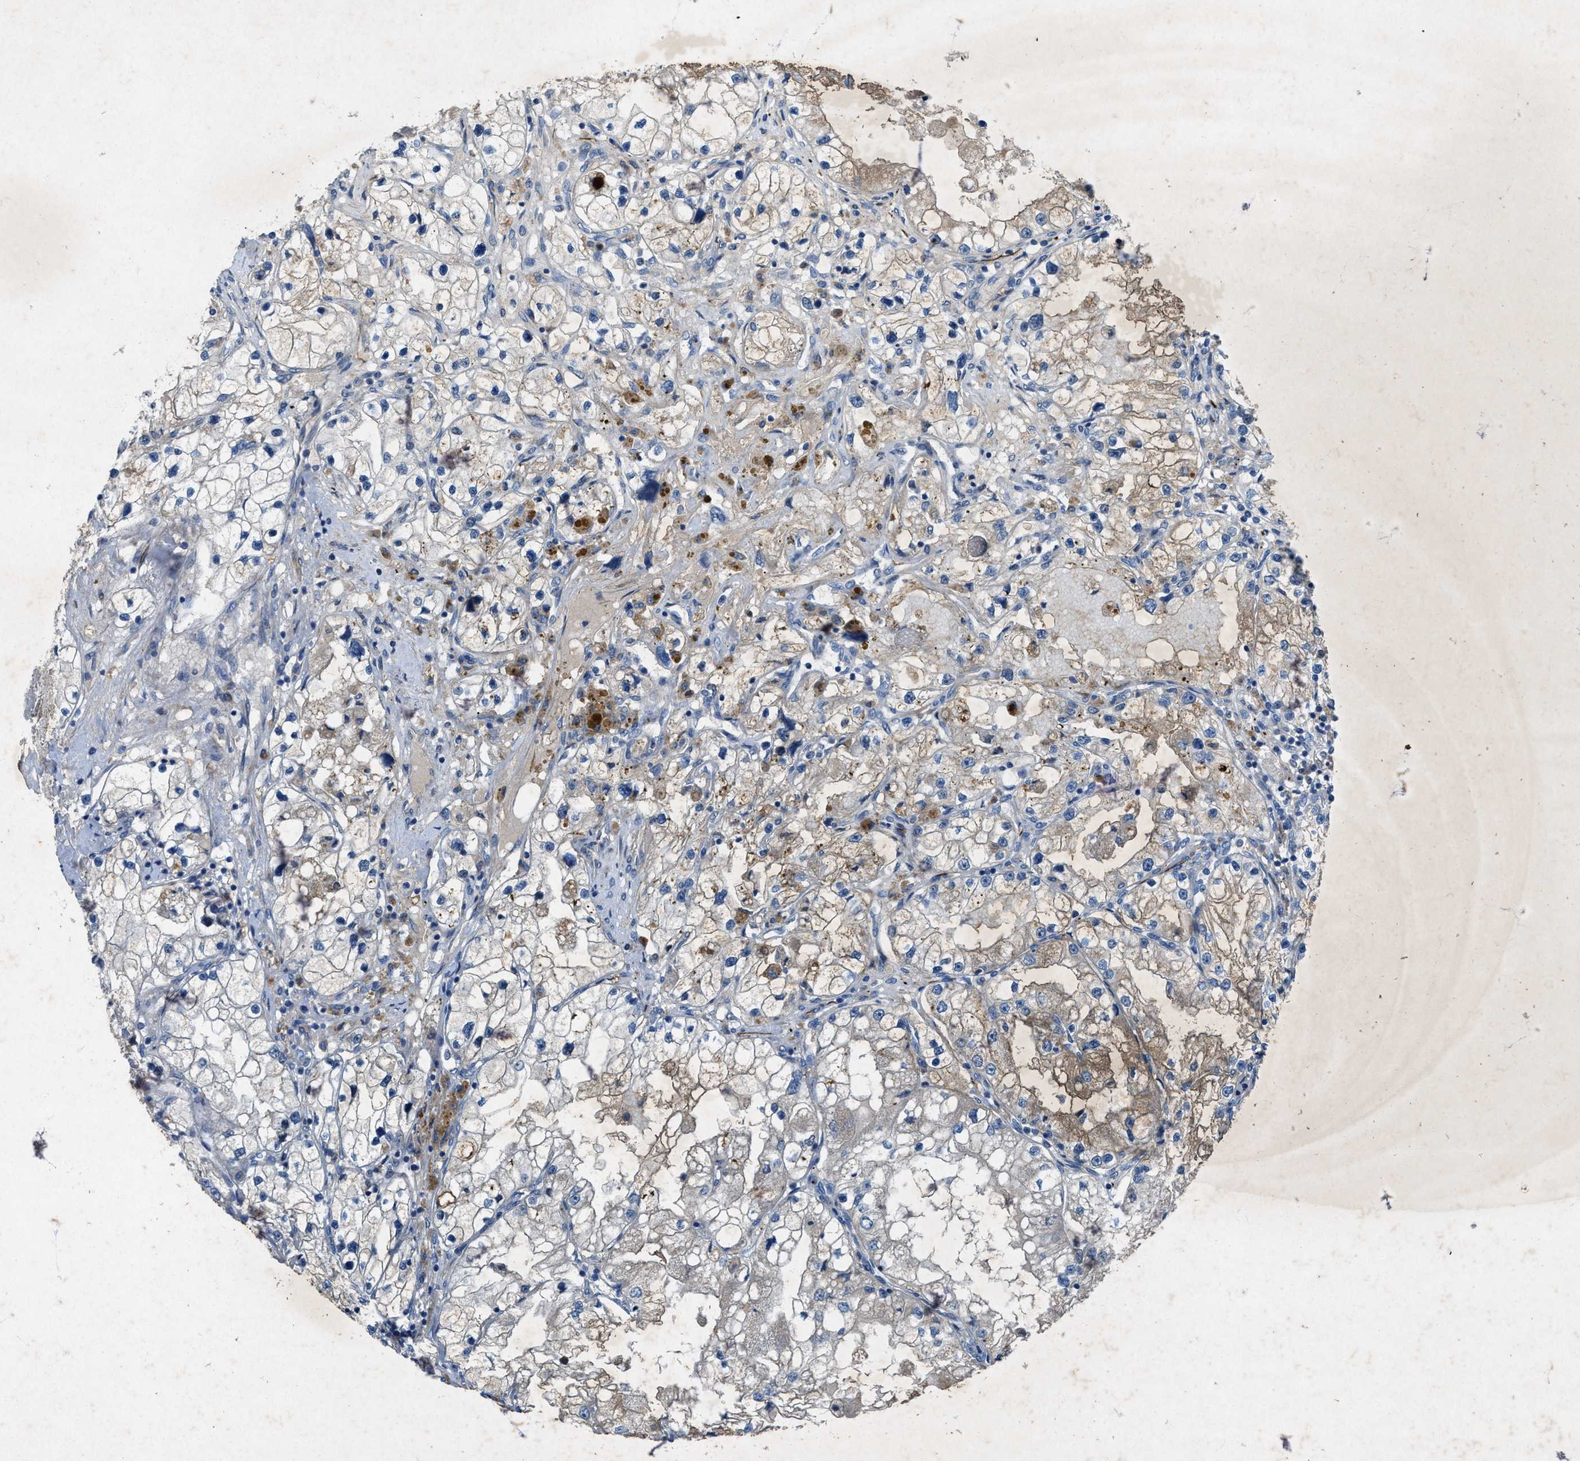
{"staining": {"intensity": "weak", "quantity": "<25%", "location": "cytoplasmic/membranous"}, "tissue": "renal cancer", "cell_type": "Tumor cells", "image_type": "cancer", "snomed": [{"axis": "morphology", "description": "Adenocarcinoma, NOS"}, {"axis": "topography", "description": "Kidney"}], "caption": "Immunohistochemistry micrograph of human adenocarcinoma (renal) stained for a protein (brown), which demonstrates no expression in tumor cells.", "gene": "URGCP", "patient": {"sex": "male", "age": 68}}